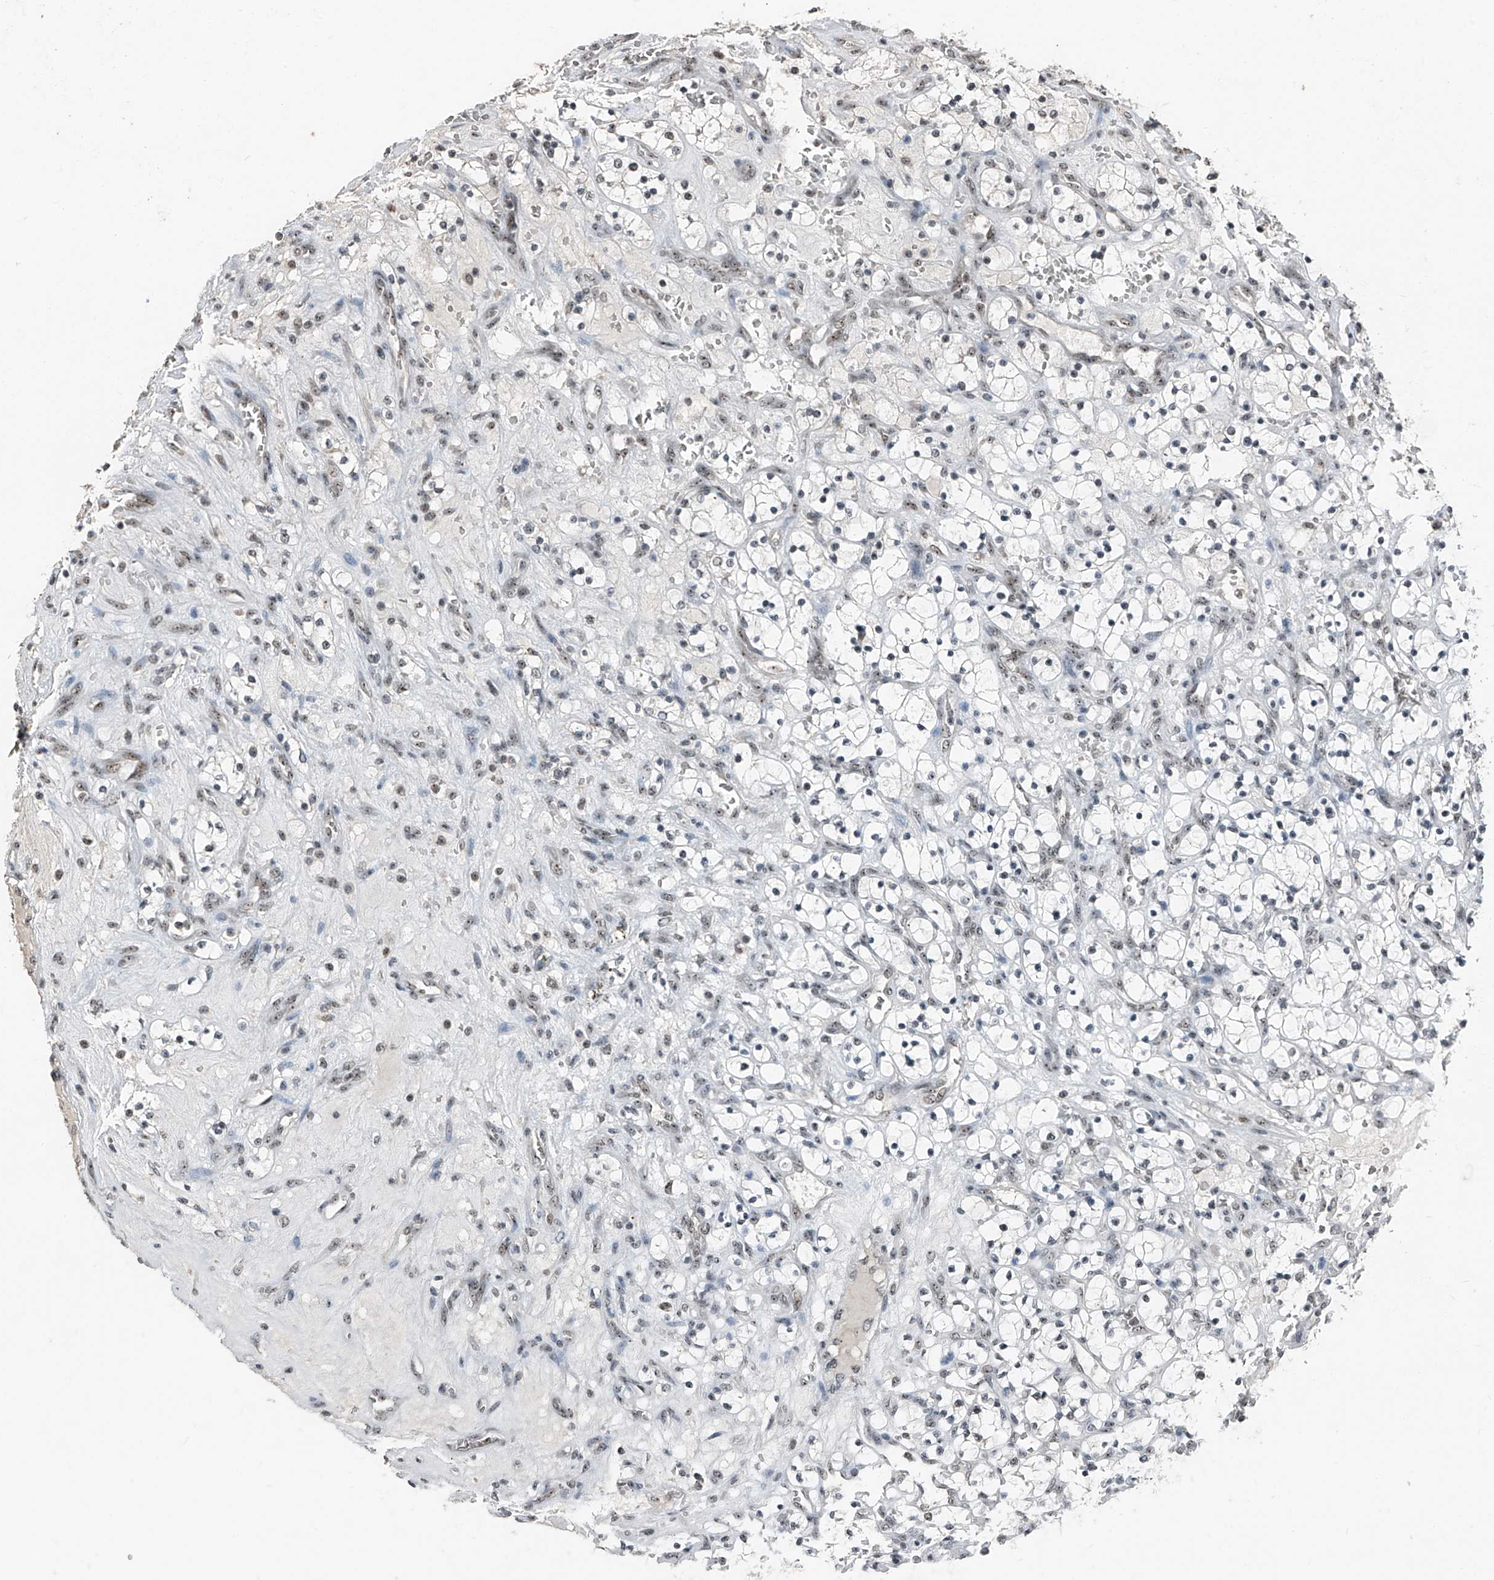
{"staining": {"intensity": "weak", "quantity": "25%-75%", "location": "nuclear"}, "tissue": "renal cancer", "cell_type": "Tumor cells", "image_type": "cancer", "snomed": [{"axis": "morphology", "description": "Adenocarcinoma, NOS"}, {"axis": "topography", "description": "Kidney"}], "caption": "Immunohistochemistry (IHC) (DAB) staining of adenocarcinoma (renal) reveals weak nuclear protein expression in about 25%-75% of tumor cells. The staining was performed using DAB to visualize the protein expression in brown, while the nuclei were stained in blue with hematoxylin (Magnification: 20x).", "gene": "TCOF1", "patient": {"sex": "female", "age": 69}}